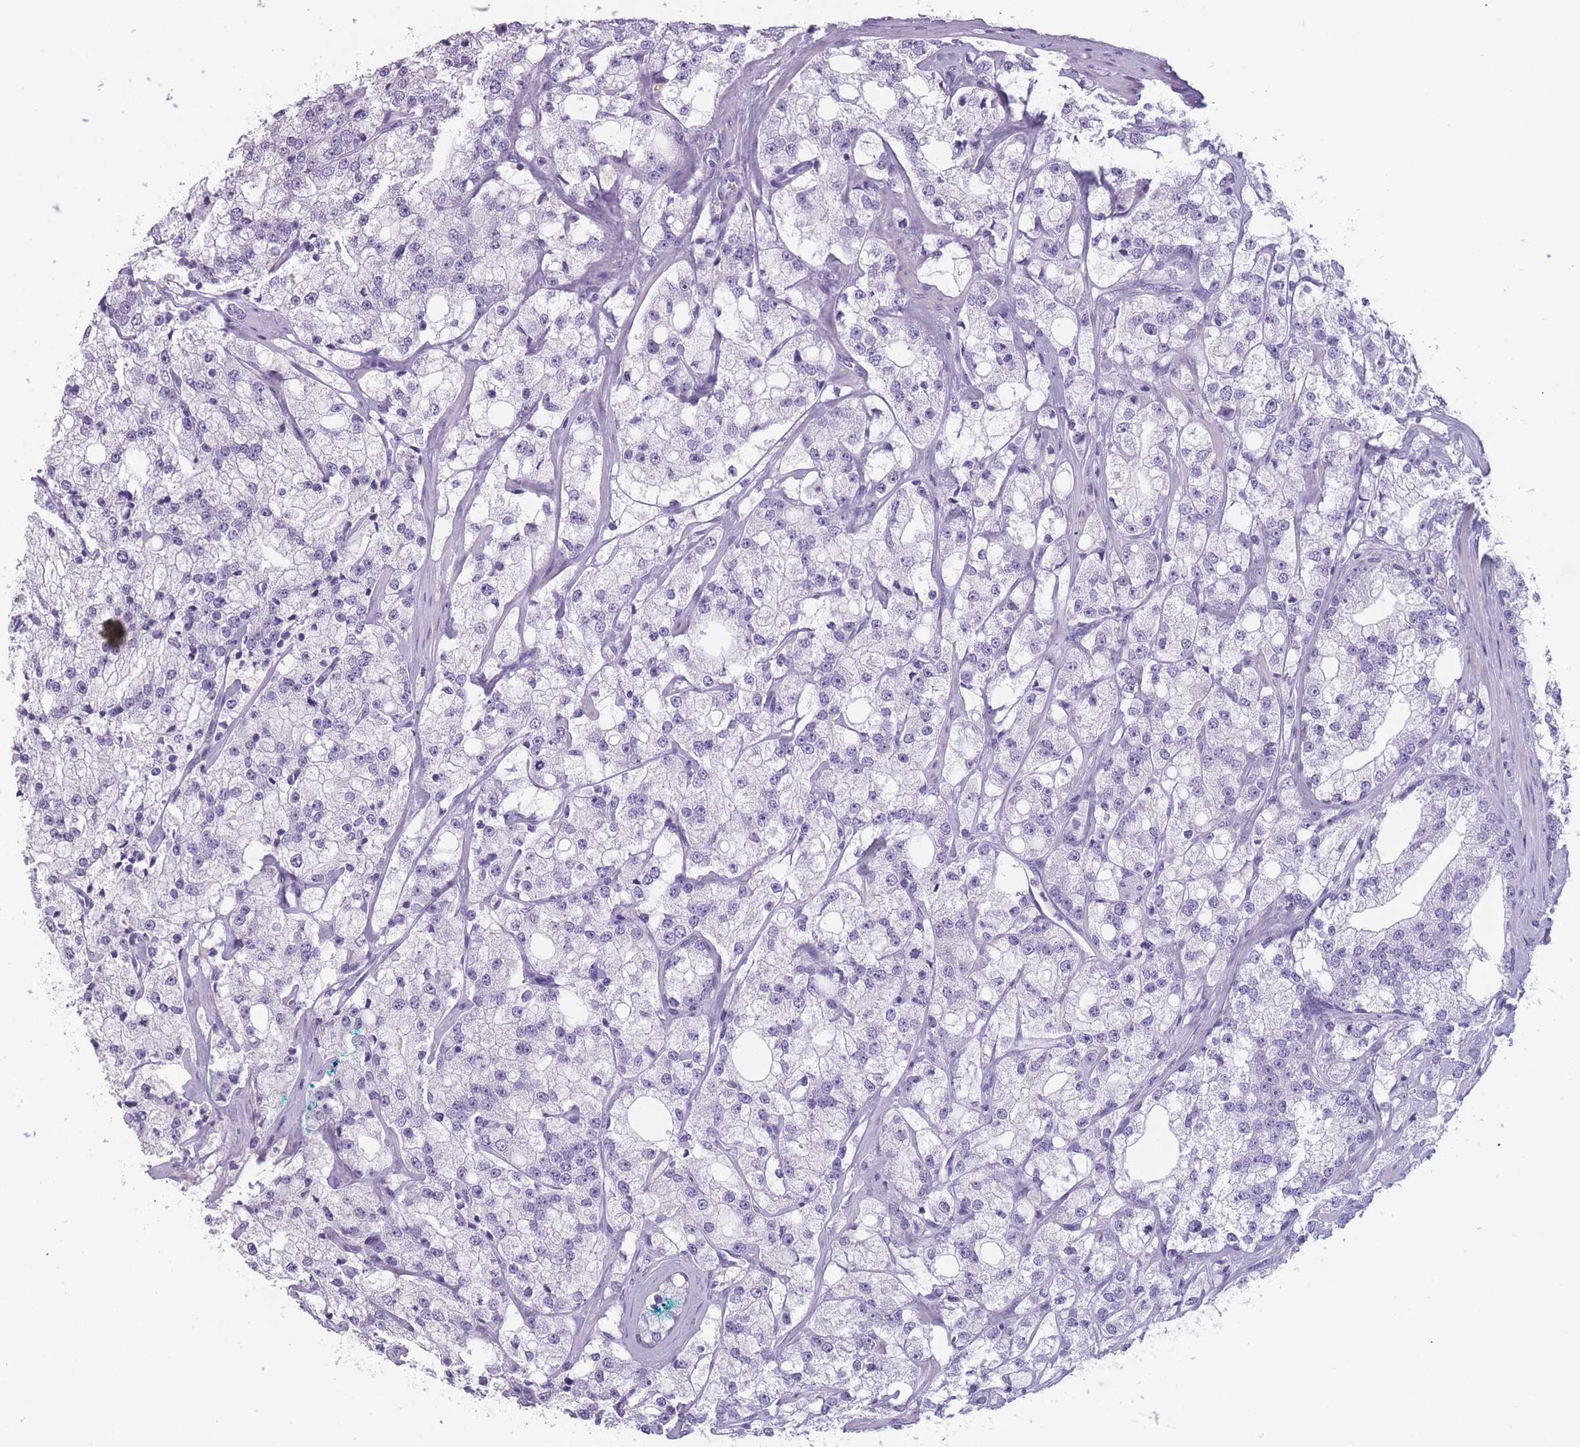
{"staining": {"intensity": "negative", "quantity": "none", "location": "none"}, "tissue": "prostate cancer", "cell_type": "Tumor cells", "image_type": "cancer", "snomed": [{"axis": "morphology", "description": "Adenocarcinoma, High grade"}, {"axis": "topography", "description": "Prostate"}], "caption": "Tumor cells are negative for brown protein staining in prostate cancer (adenocarcinoma (high-grade)).", "gene": "PPFIA3", "patient": {"sex": "male", "age": 64}}